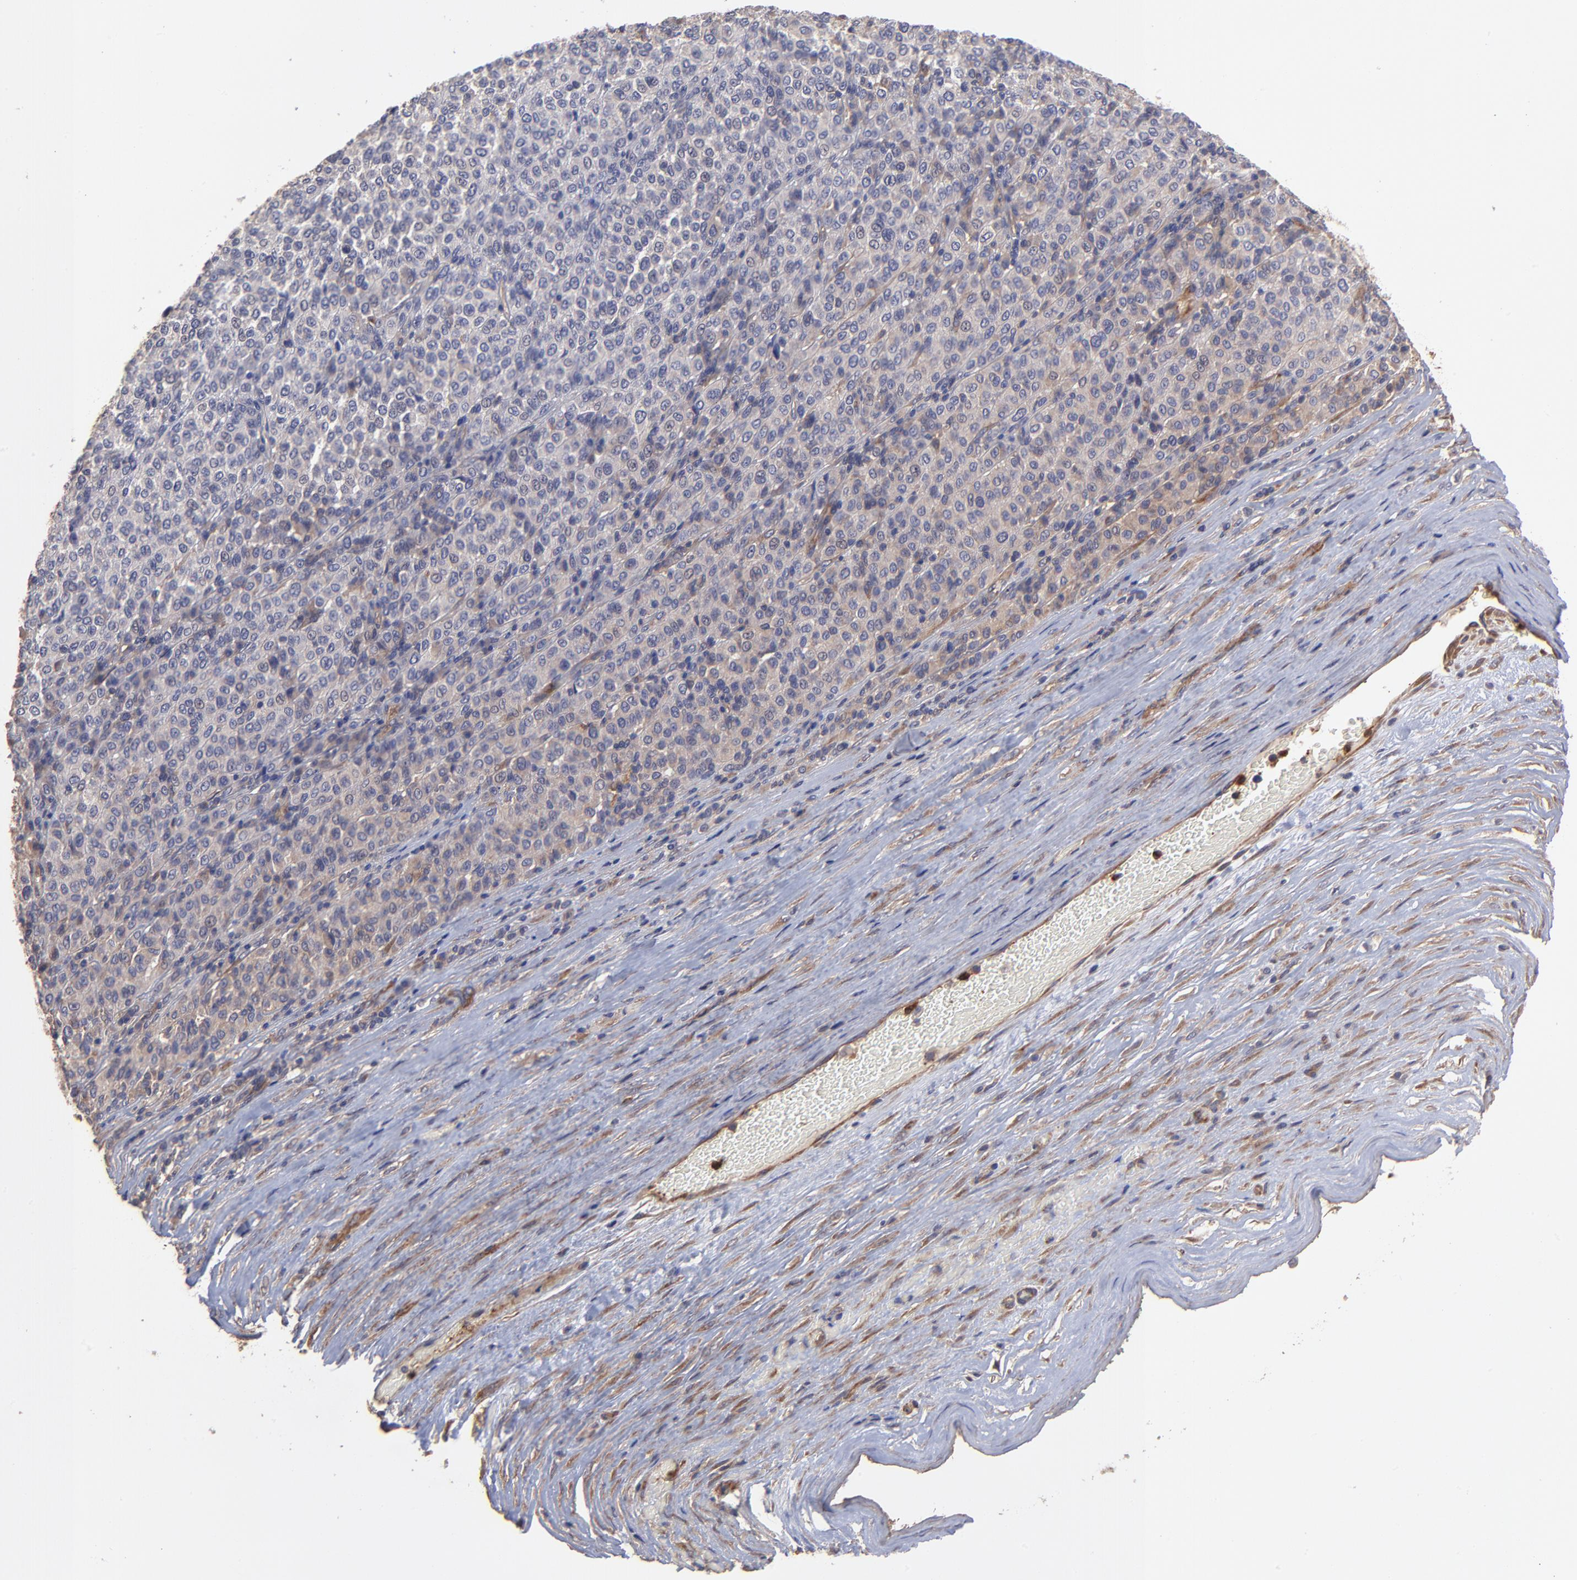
{"staining": {"intensity": "weak", "quantity": "<25%", "location": "cytoplasmic/membranous"}, "tissue": "melanoma", "cell_type": "Tumor cells", "image_type": "cancer", "snomed": [{"axis": "morphology", "description": "Malignant melanoma, Metastatic site"}, {"axis": "topography", "description": "Pancreas"}], "caption": "The immunohistochemistry photomicrograph has no significant expression in tumor cells of melanoma tissue.", "gene": "ASB7", "patient": {"sex": "female", "age": 30}}